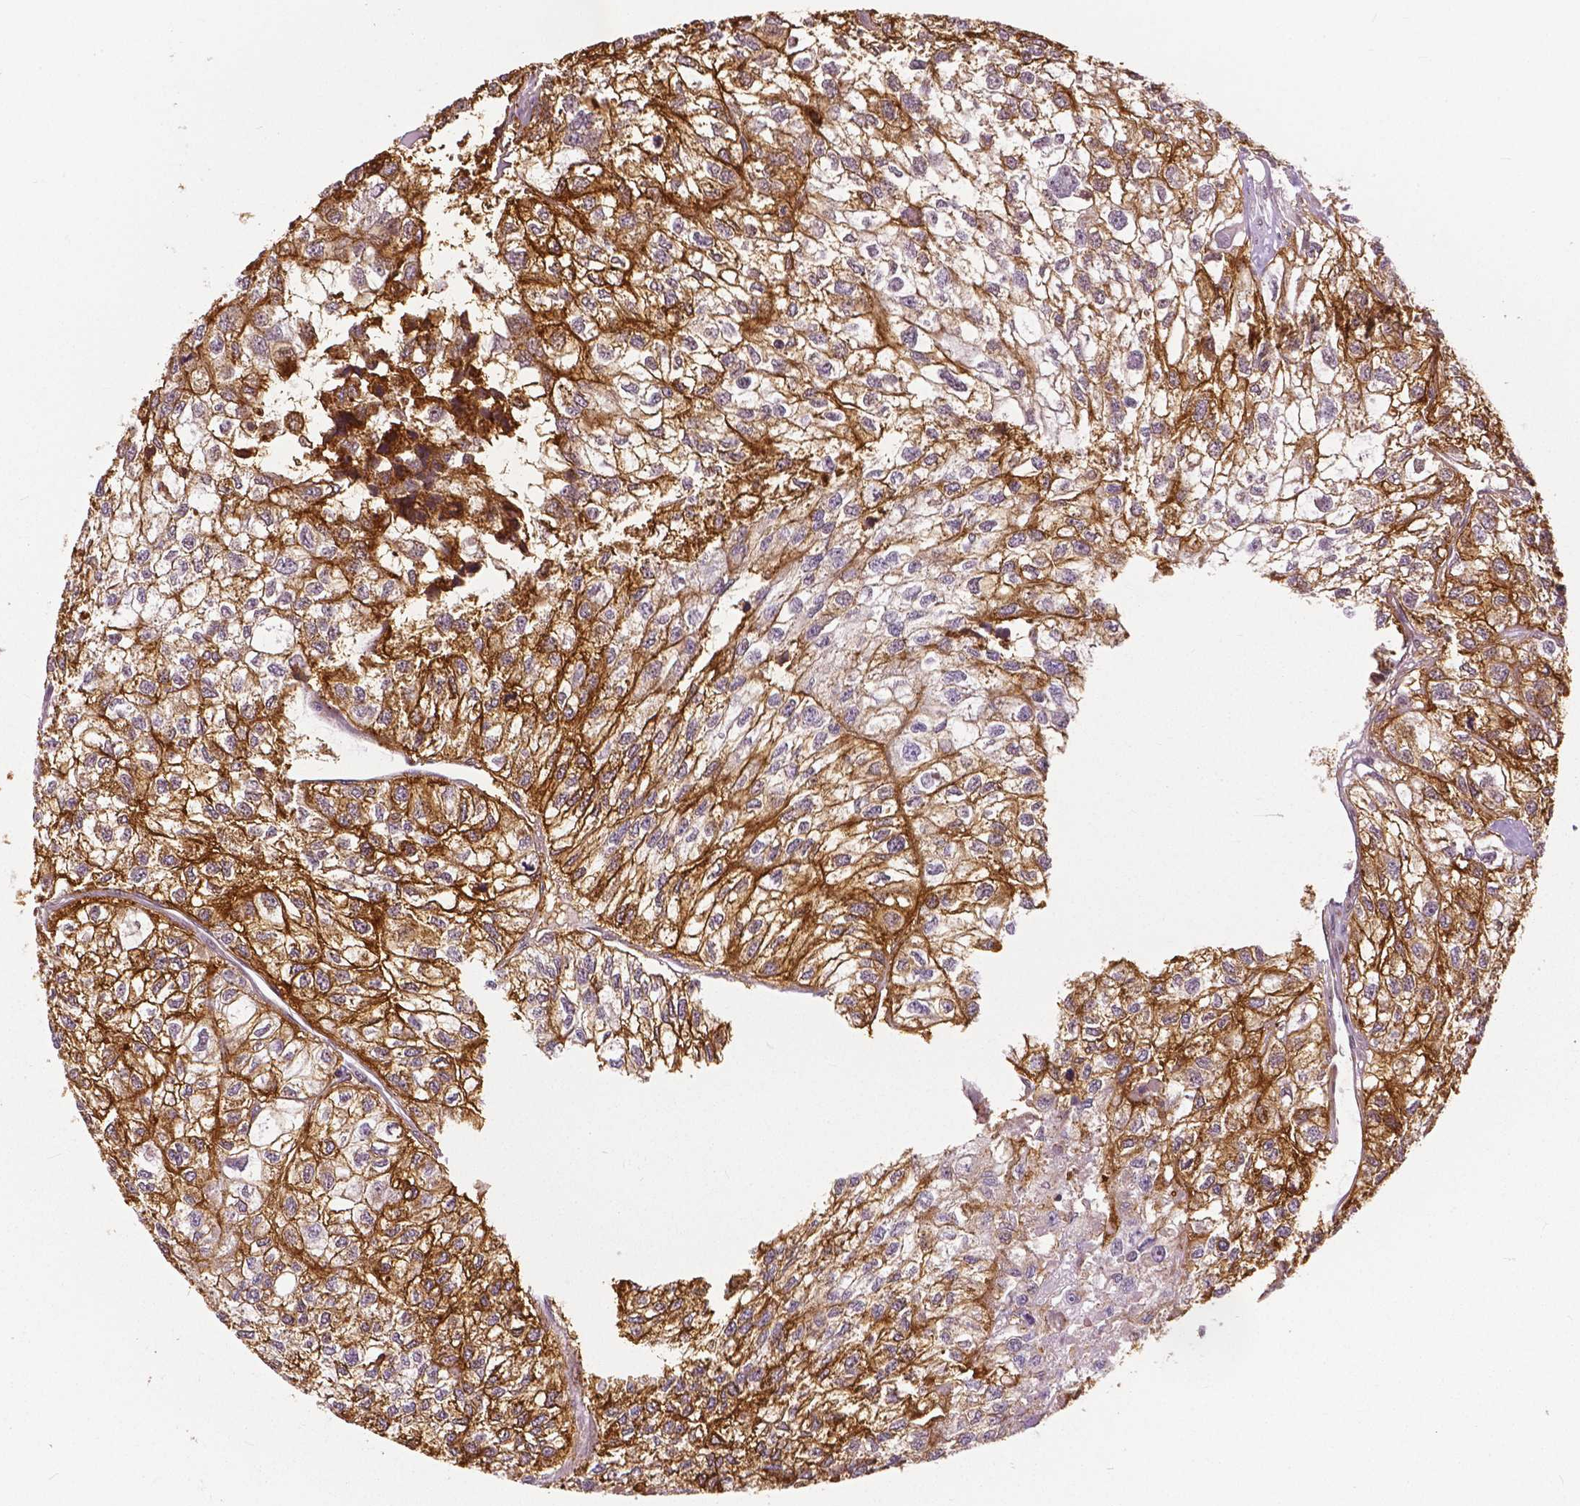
{"staining": {"intensity": "moderate", "quantity": ">75%", "location": "cytoplasmic/membranous"}, "tissue": "renal cancer", "cell_type": "Tumor cells", "image_type": "cancer", "snomed": [{"axis": "morphology", "description": "Adenocarcinoma, NOS"}, {"axis": "topography", "description": "Kidney"}], "caption": "This histopathology image demonstrates IHC staining of human renal cancer (adenocarcinoma), with medium moderate cytoplasmic/membranous positivity in about >75% of tumor cells.", "gene": "ANXA13", "patient": {"sex": "male", "age": 56}}